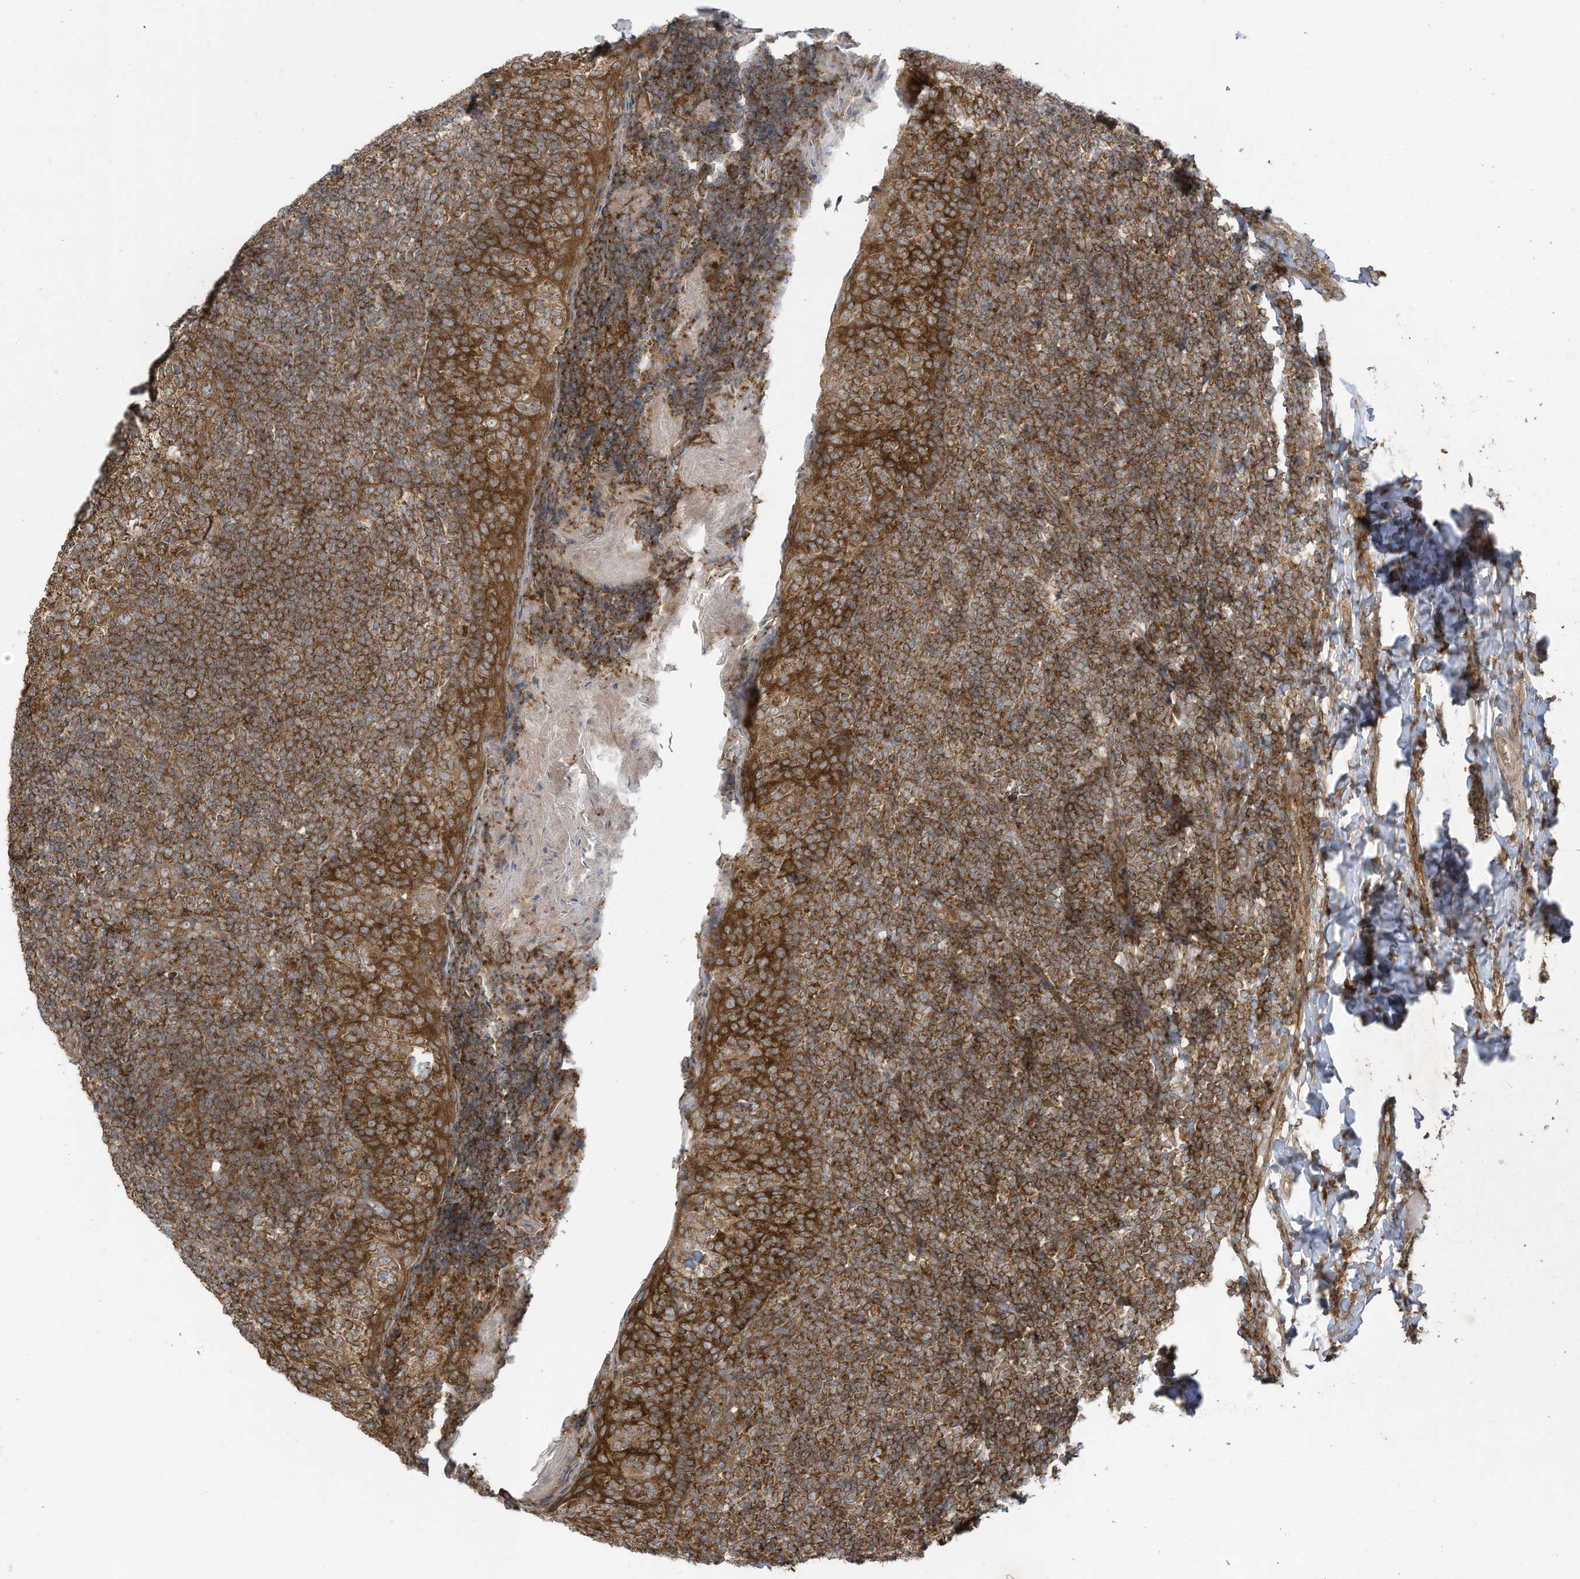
{"staining": {"intensity": "moderate", "quantity": ">75%", "location": "cytoplasmic/membranous"}, "tissue": "tonsil", "cell_type": "Germinal center cells", "image_type": "normal", "snomed": [{"axis": "morphology", "description": "Normal tissue, NOS"}, {"axis": "topography", "description": "Tonsil"}], "caption": "Immunohistochemical staining of unremarkable human tonsil exhibits medium levels of moderate cytoplasmic/membranous staining in approximately >75% of germinal center cells. (Brightfield microscopy of DAB IHC at high magnification).", "gene": "REPS1", "patient": {"sex": "female", "age": 19}}